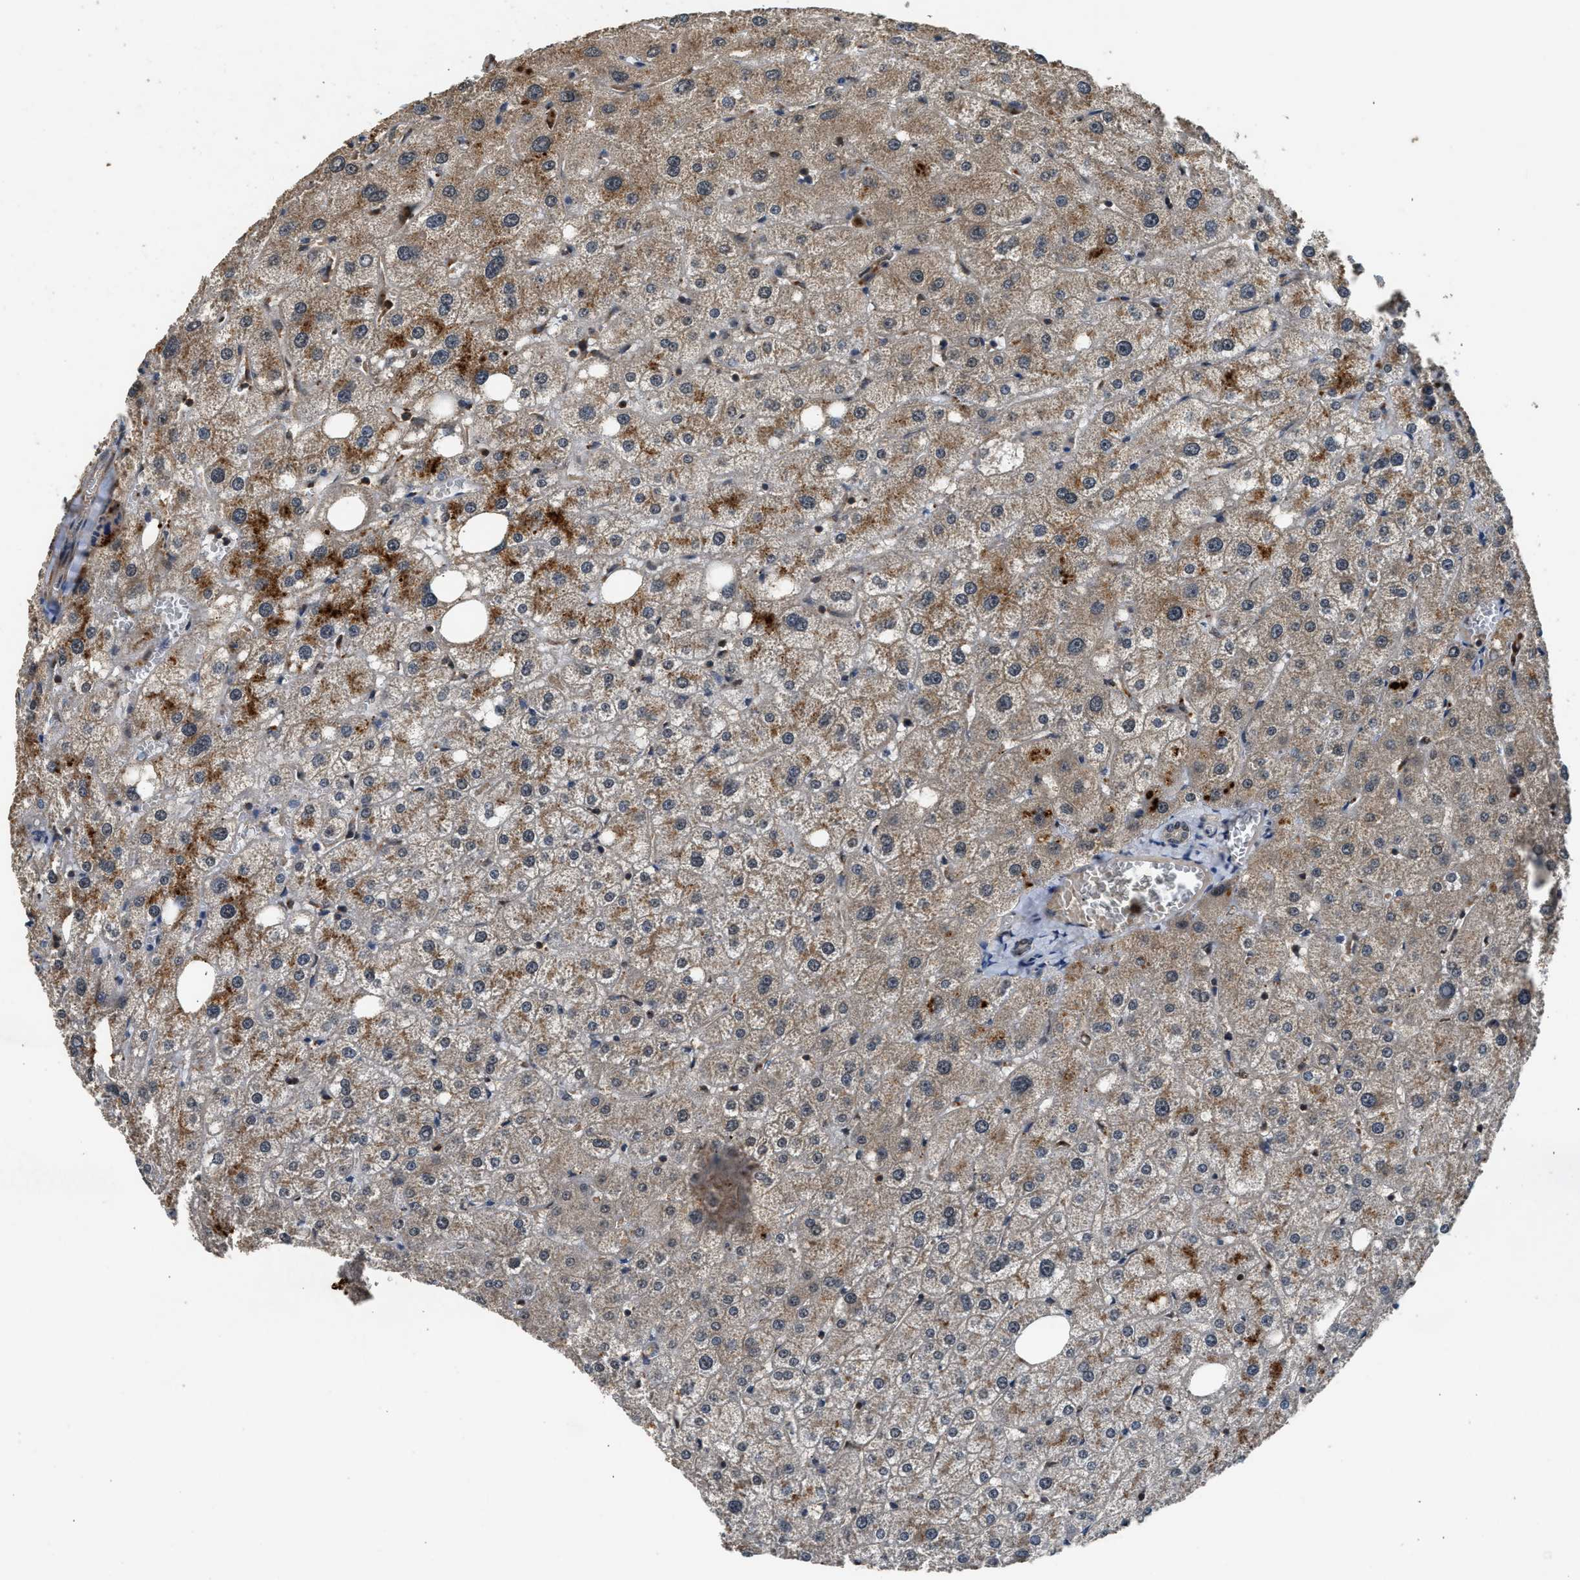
{"staining": {"intensity": "weak", "quantity": "<25%", "location": "cytoplasmic/membranous"}, "tissue": "liver", "cell_type": "Cholangiocytes", "image_type": "normal", "snomed": [{"axis": "morphology", "description": "Normal tissue, NOS"}, {"axis": "topography", "description": "Liver"}], "caption": "The photomicrograph exhibits no significant expression in cholangiocytes of liver.", "gene": "SLC15A4", "patient": {"sex": "male", "age": 73}}